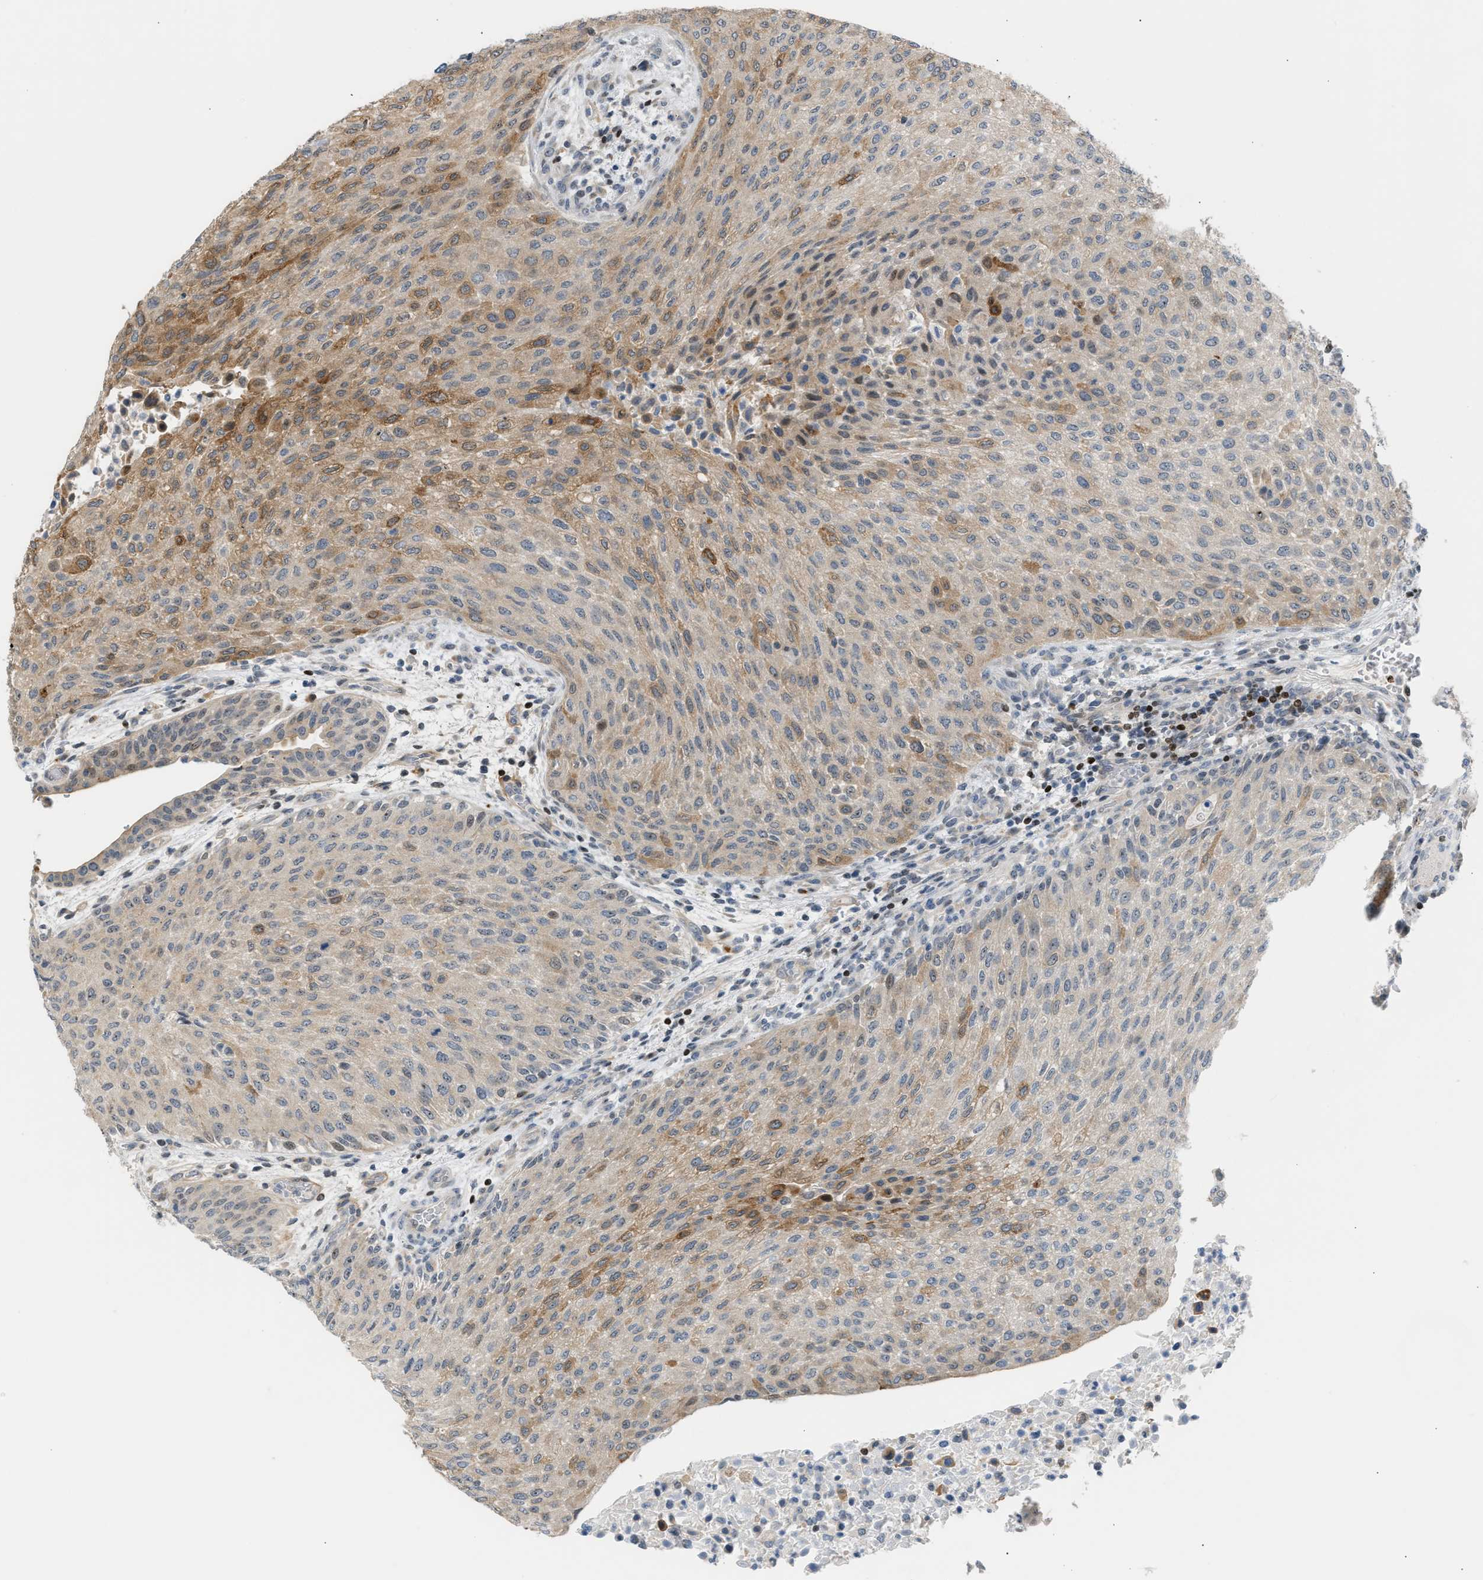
{"staining": {"intensity": "moderate", "quantity": "25%-75%", "location": "cytoplasmic/membranous"}, "tissue": "urothelial cancer", "cell_type": "Tumor cells", "image_type": "cancer", "snomed": [{"axis": "morphology", "description": "Urothelial carcinoma, Low grade"}, {"axis": "morphology", "description": "Urothelial carcinoma, High grade"}, {"axis": "topography", "description": "Urinary bladder"}], "caption": "A high-resolution micrograph shows immunohistochemistry (IHC) staining of urothelial carcinoma (high-grade), which demonstrates moderate cytoplasmic/membranous staining in approximately 25%-75% of tumor cells. The staining was performed using DAB, with brown indicating positive protein expression. Nuclei are stained blue with hematoxylin.", "gene": "NPS", "patient": {"sex": "male", "age": 35}}